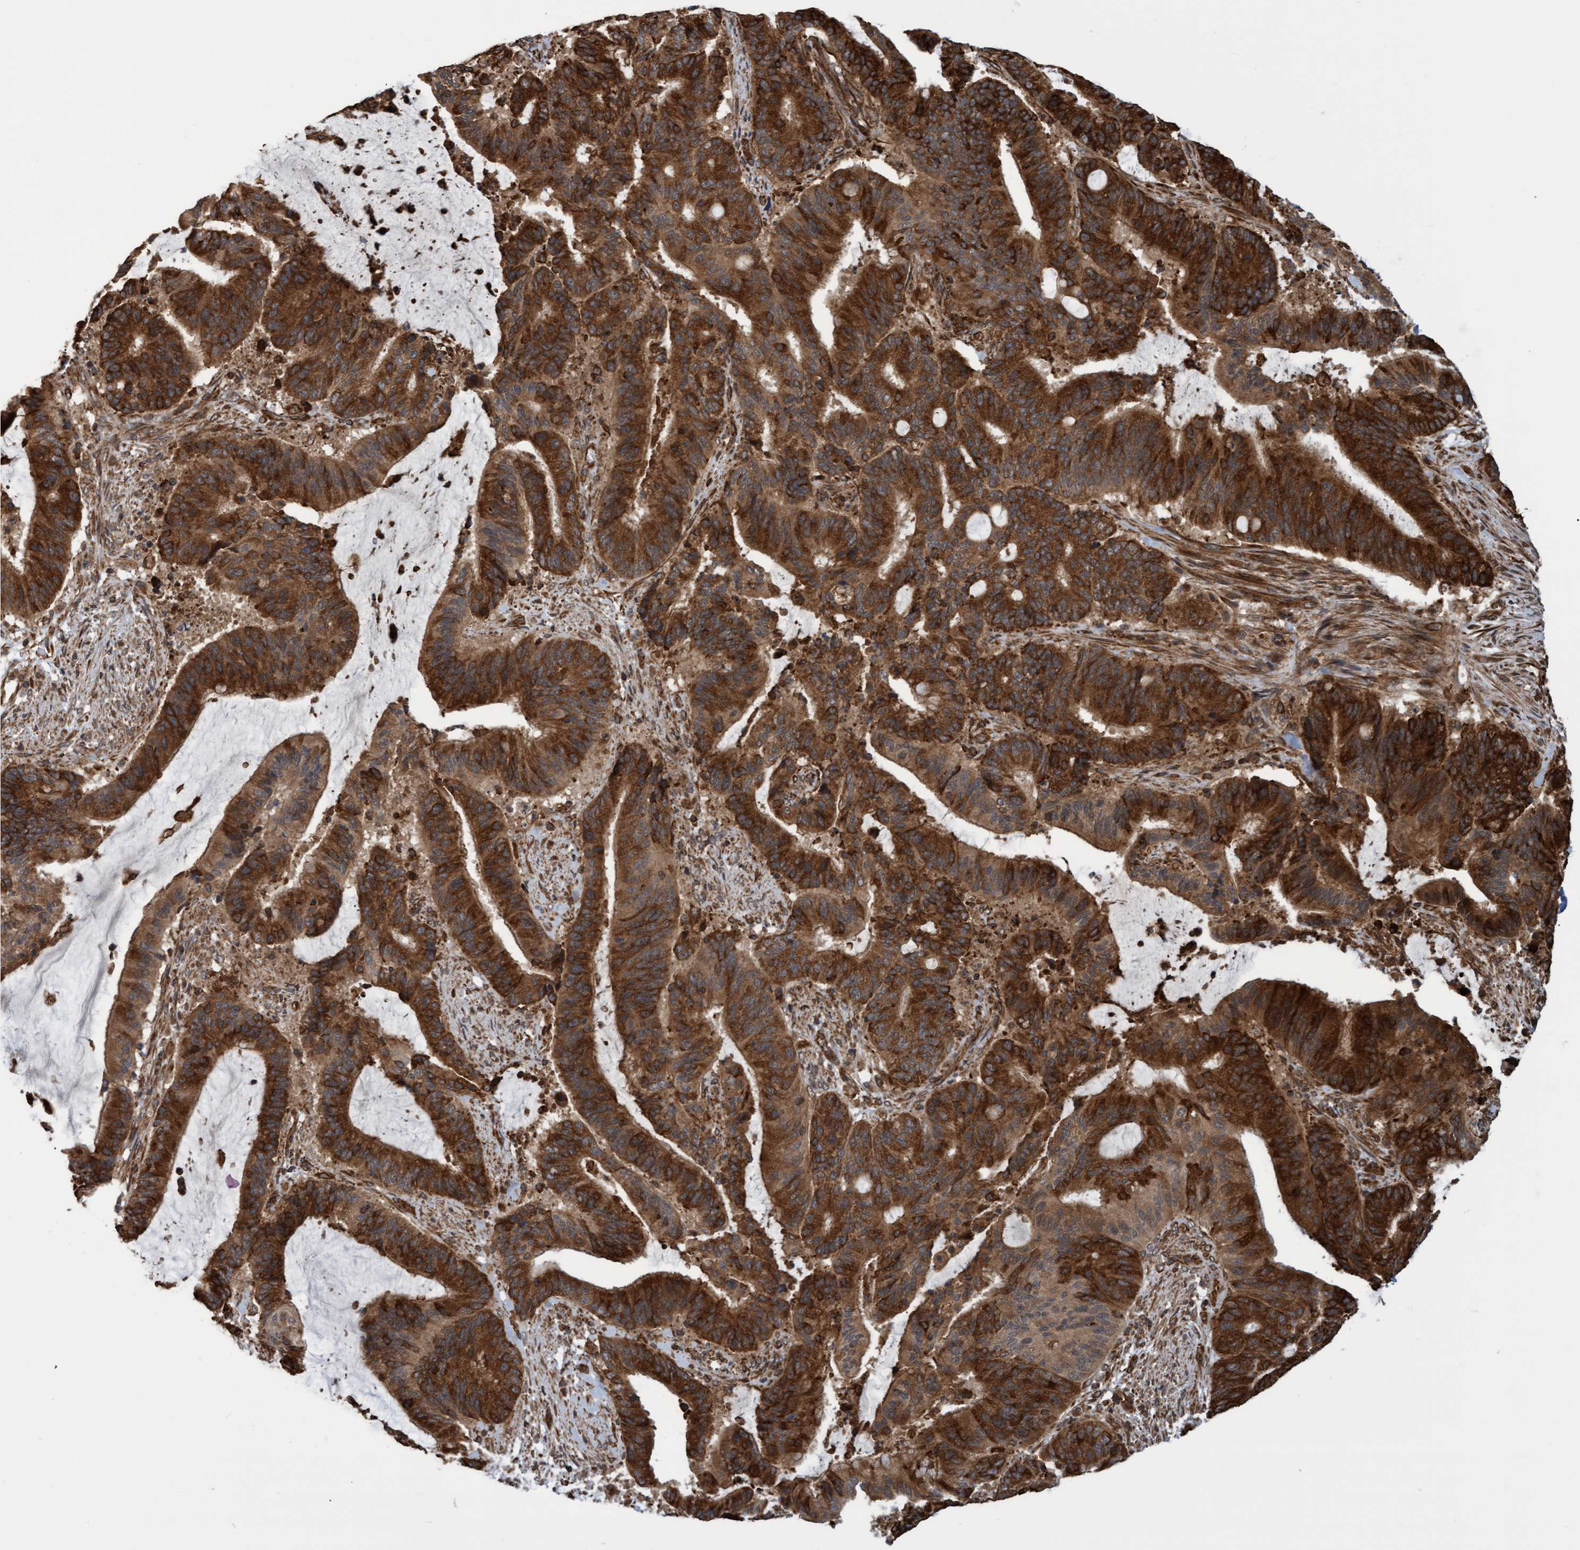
{"staining": {"intensity": "strong", "quantity": ">75%", "location": "cytoplasmic/membranous"}, "tissue": "liver cancer", "cell_type": "Tumor cells", "image_type": "cancer", "snomed": [{"axis": "morphology", "description": "Normal tissue, NOS"}, {"axis": "morphology", "description": "Cholangiocarcinoma"}, {"axis": "topography", "description": "Liver"}, {"axis": "topography", "description": "Peripheral nerve tissue"}], "caption": "Liver cancer stained with a brown dye shows strong cytoplasmic/membranous positive staining in about >75% of tumor cells.", "gene": "TNFRSF10B", "patient": {"sex": "female", "age": 73}}